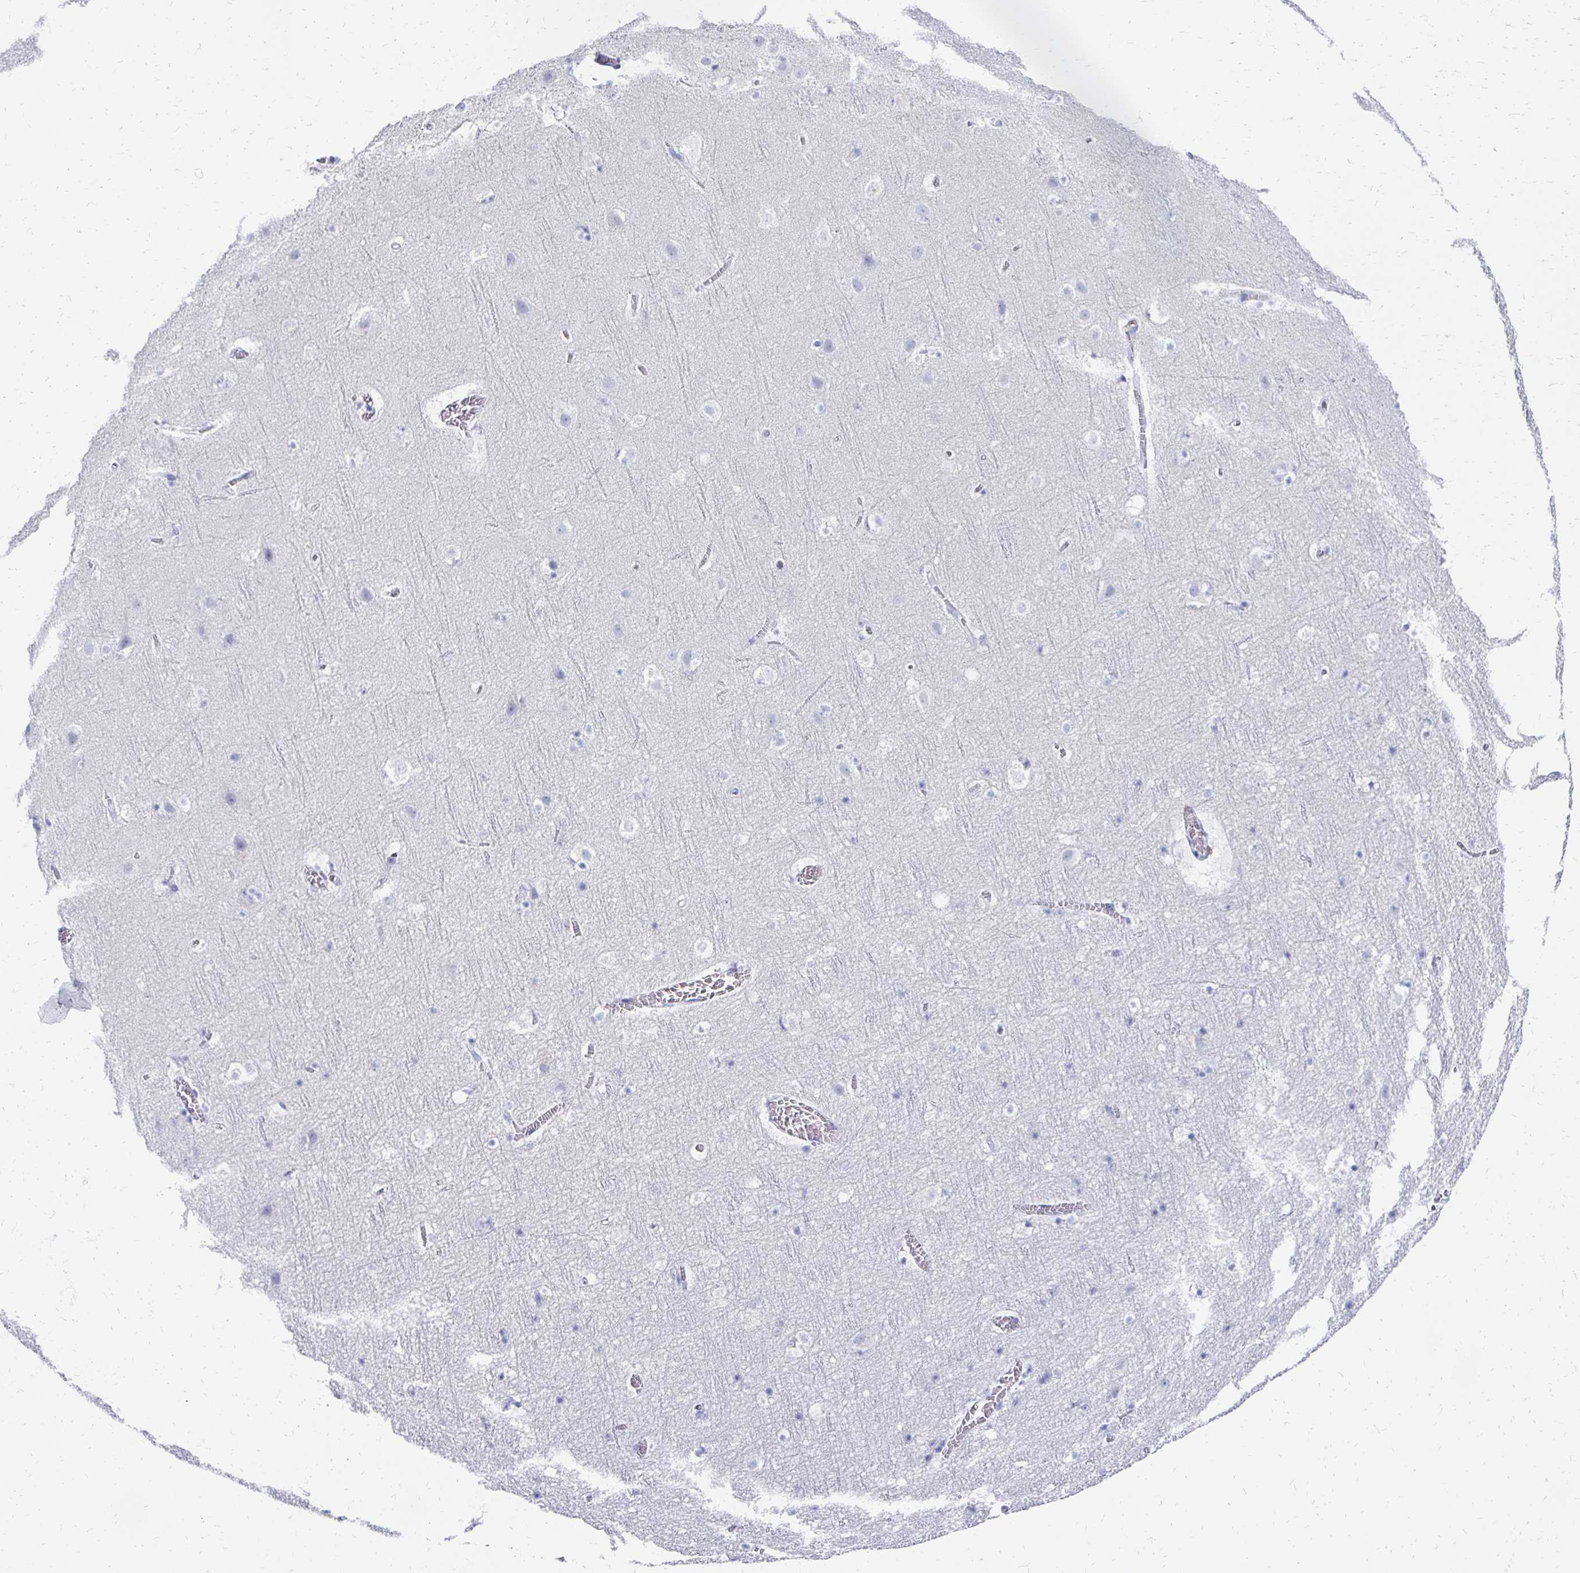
{"staining": {"intensity": "negative", "quantity": "none", "location": "none"}, "tissue": "cerebral cortex", "cell_type": "Endothelial cells", "image_type": "normal", "snomed": [{"axis": "morphology", "description": "Normal tissue, NOS"}, {"axis": "topography", "description": "Cerebral cortex"}], "caption": "This is a micrograph of immunohistochemistry staining of normal cerebral cortex, which shows no expression in endothelial cells.", "gene": "SYCP3", "patient": {"sex": "female", "age": 42}}